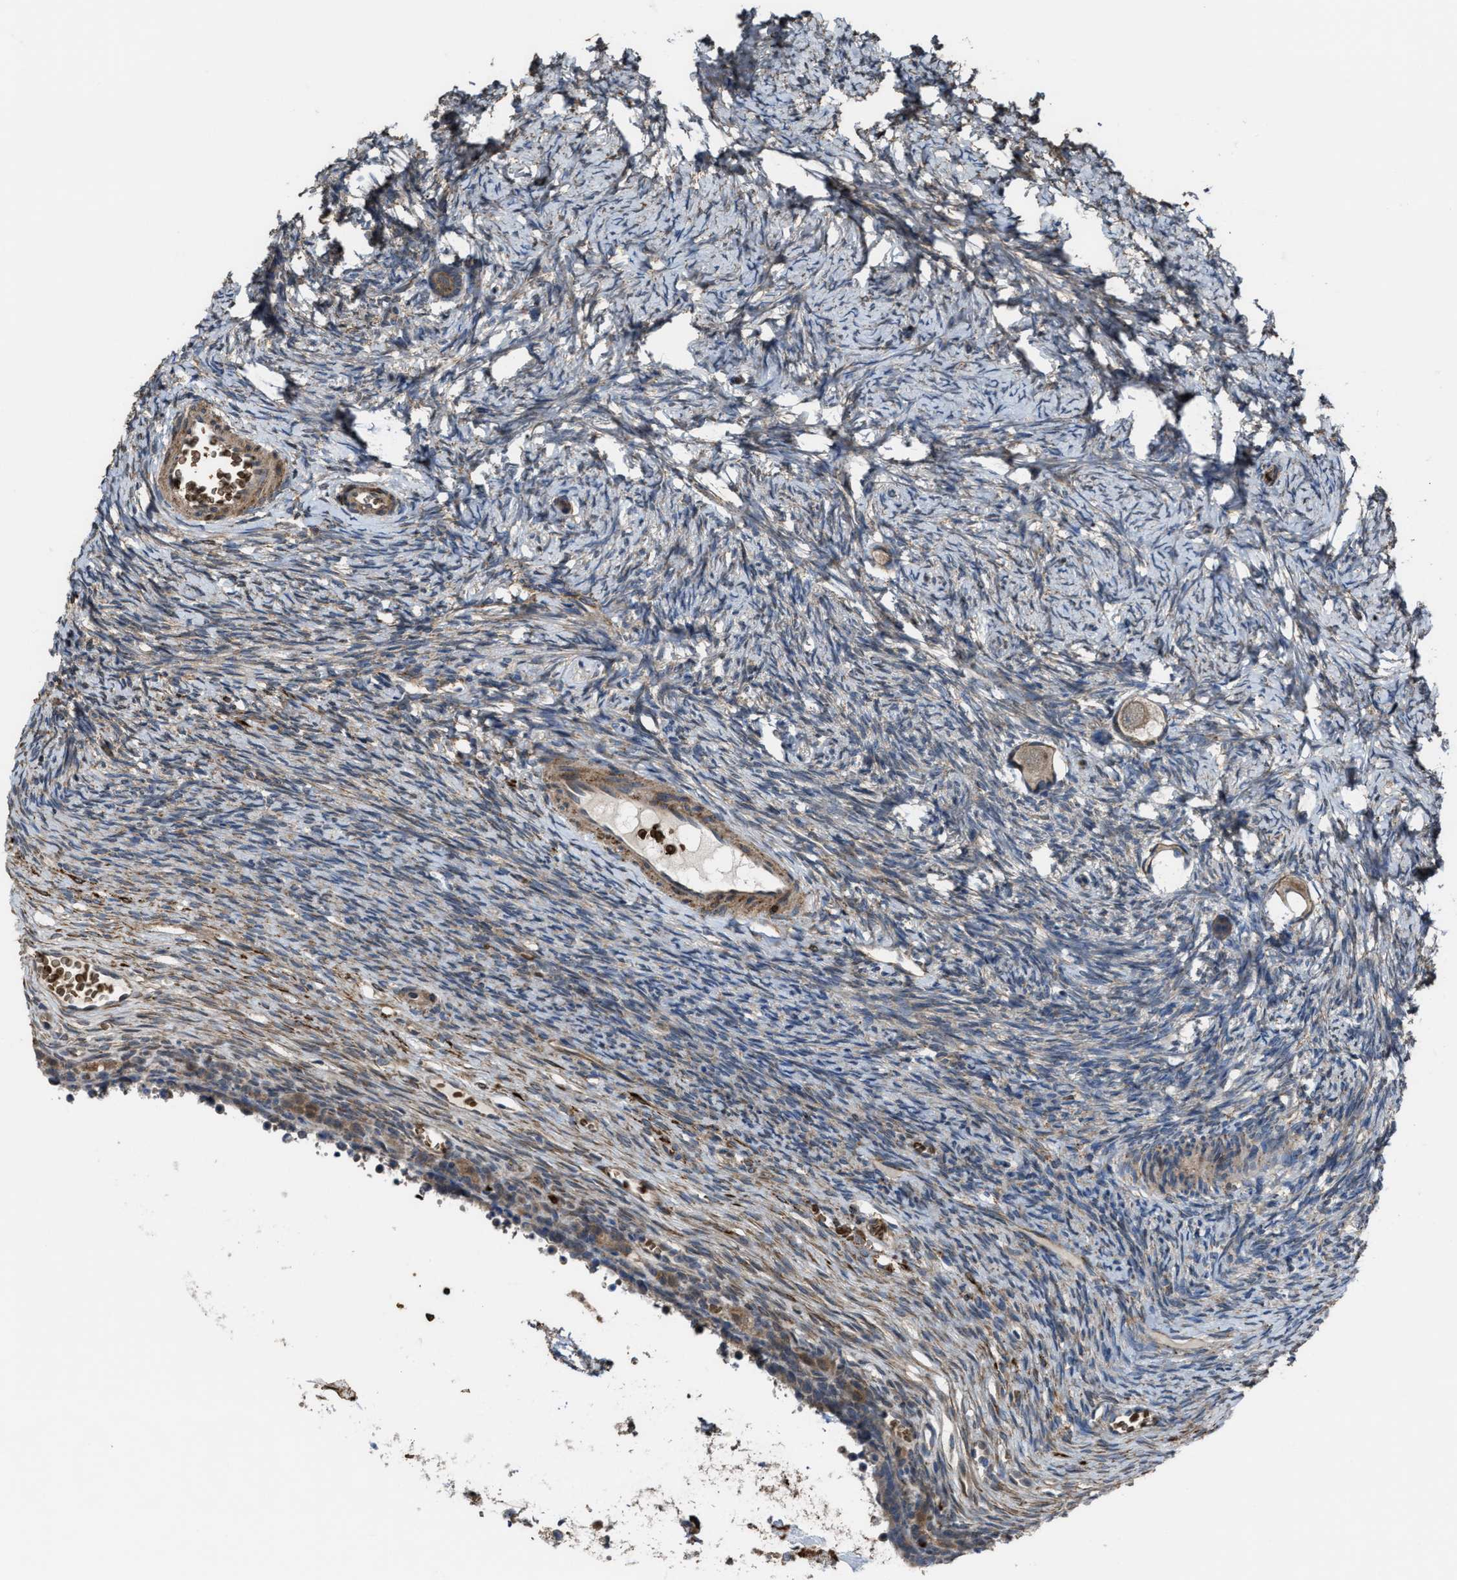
{"staining": {"intensity": "moderate", "quantity": ">75%", "location": "cytoplasmic/membranous"}, "tissue": "ovary", "cell_type": "Follicle cells", "image_type": "normal", "snomed": [{"axis": "morphology", "description": "Normal tissue, NOS"}, {"axis": "topography", "description": "Ovary"}], "caption": "Immunohistochemistry (IHC) histopathology image of normal ovary stained for a protein (brown), which exhibits medium levels of moderate cytoplasmic/membranous staining in approximately >75% of follicle cells.", "gene": "SELENOM", "patient": {"sex": "female", "age": 27}}